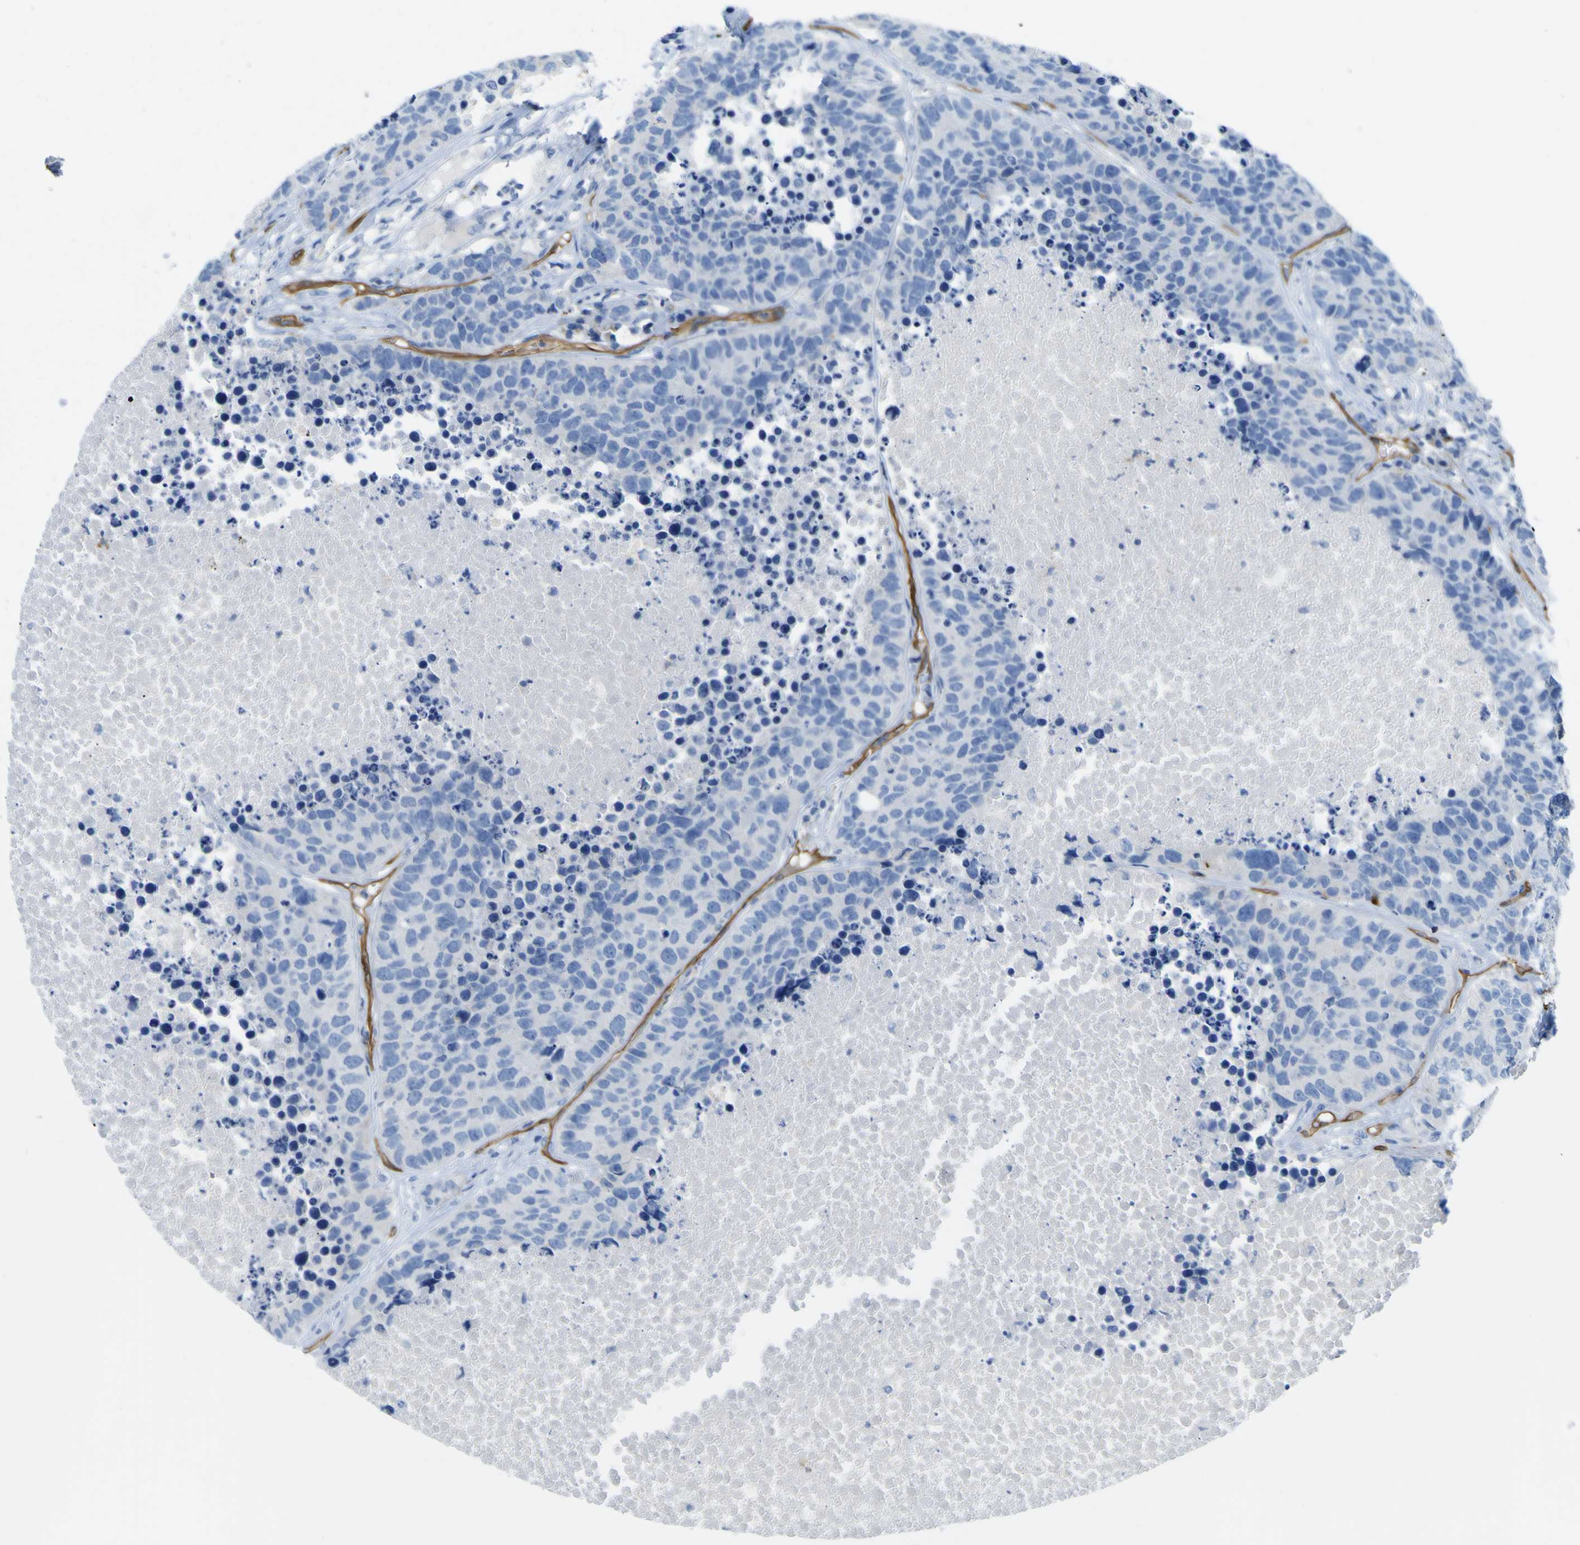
{"staining": {"intensity": "negative", "quantity": "none", "location": "none"}, "tissue": "carcinoid", "cell_type": "Tumor cells", "image_type": "cancer", "snomed": [{"axis": "morphology", "description": "Carcinoid, malignant, NOS"}, {"axis": "topography", "description": "Lung"}], "caption": "There is no significant staining in tumor cells of carcinoid.", "gene": "CD93", "patient": {"sex": "male", "age": 60}}